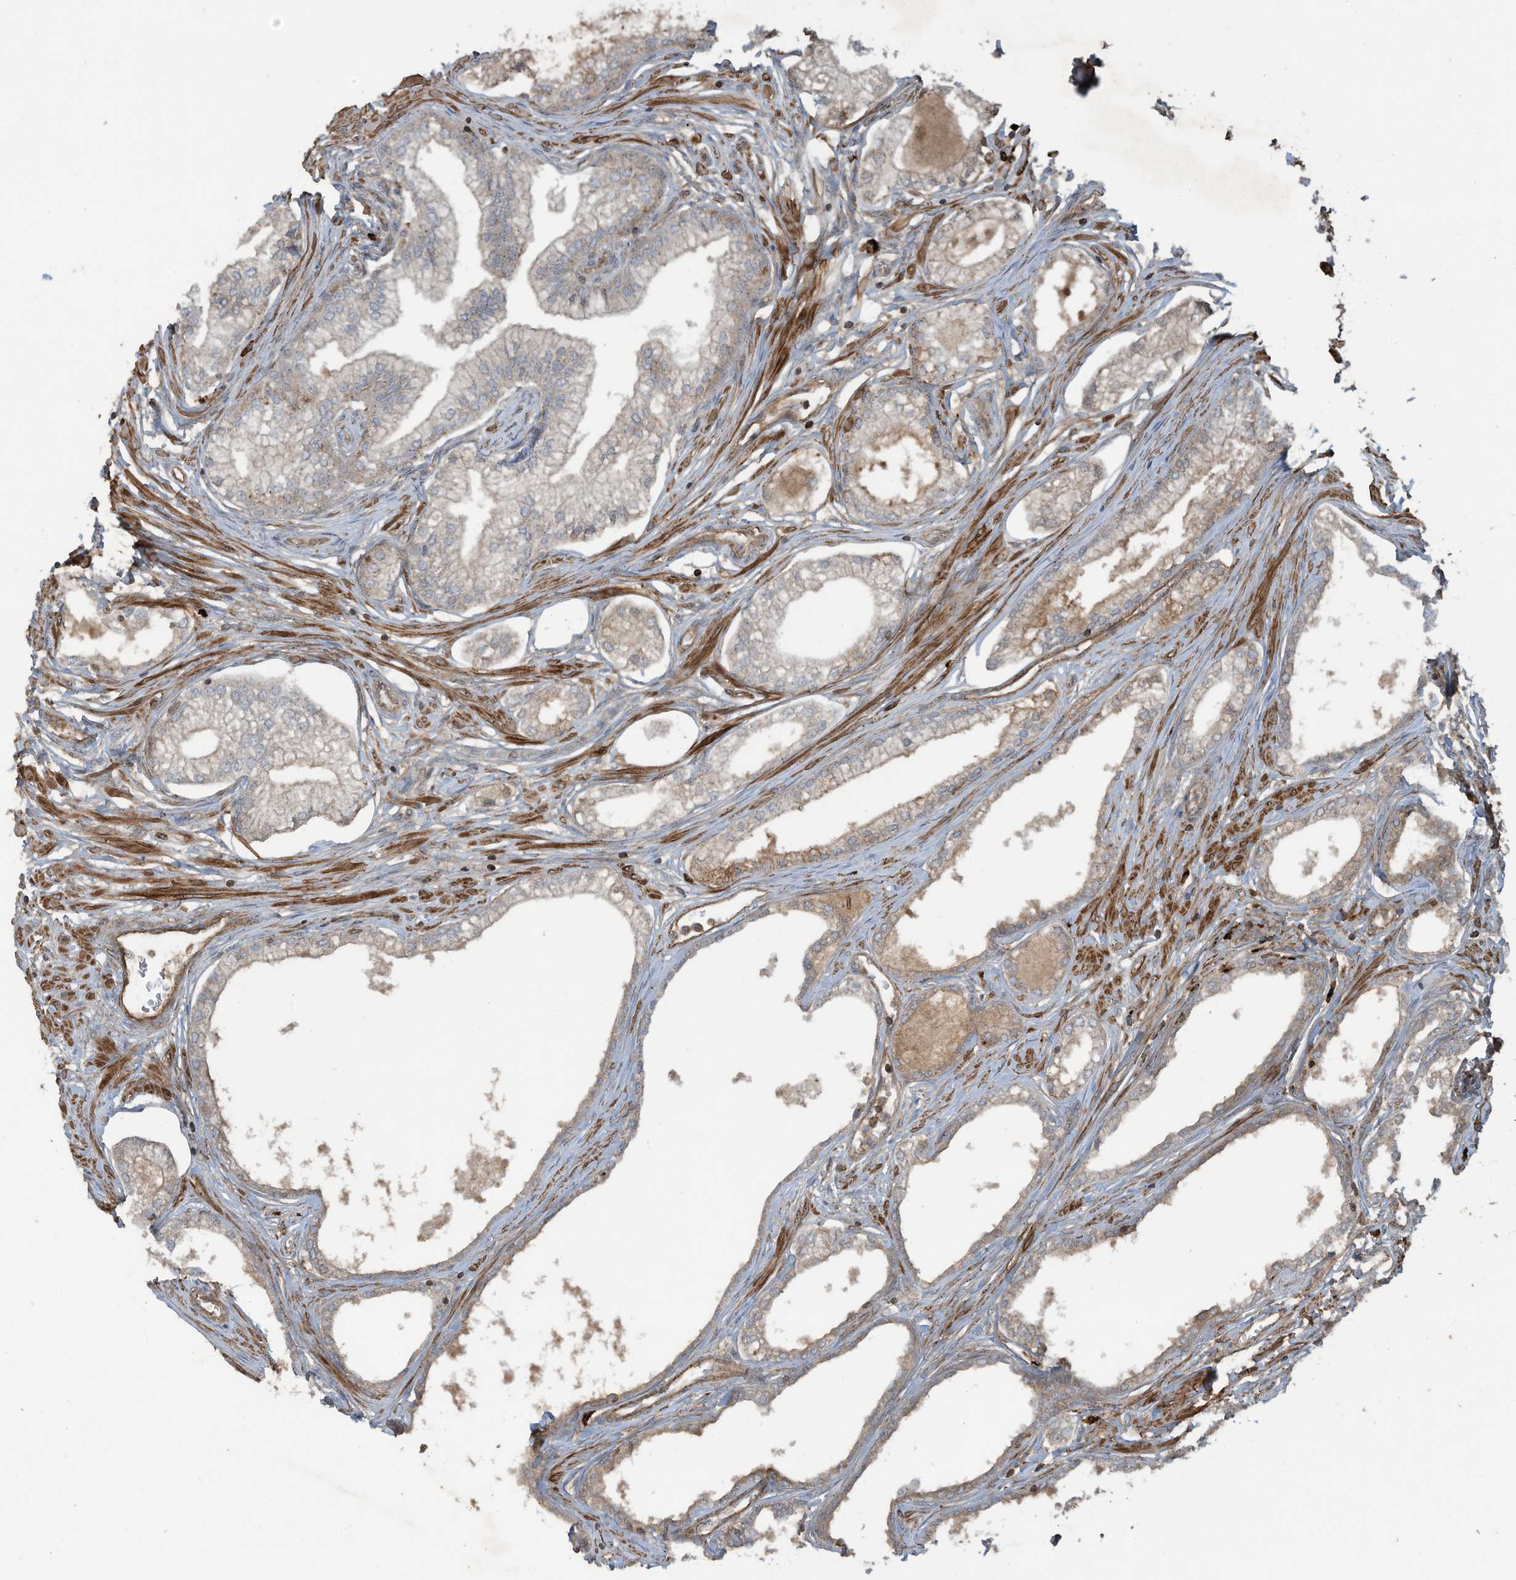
{"staining": {"intensity": "moderate", "quantity": "25%-75%", "location": "cytoplasmic/membranous"}, "tissue": "prostate", "cell_type": "Glandular cells", "image_type": "normal", "snomed": [{"axis": "morphology", "description": "Normal tissue, NOS"}, {"axis": "morphology", "description": "Urothelial carcinoma, Low grade"}, {"axis": "topography", "description": "Urinary bladder"}, {"axis": "topography", "description": "Prostate"}], "caption": "Protein staining of unremarkable prostate reveals moderate cytoplasmic/membranous positivity in about 25%-75% of glandular cells. (Stains: DAB (3,3'-diaminobenzidine) in brown, nuclei in blue, Microscopy: brightfield microscopy at high magnification).", "gene": "DDIT4", "patient": {"sex": "male", "age": 60}}